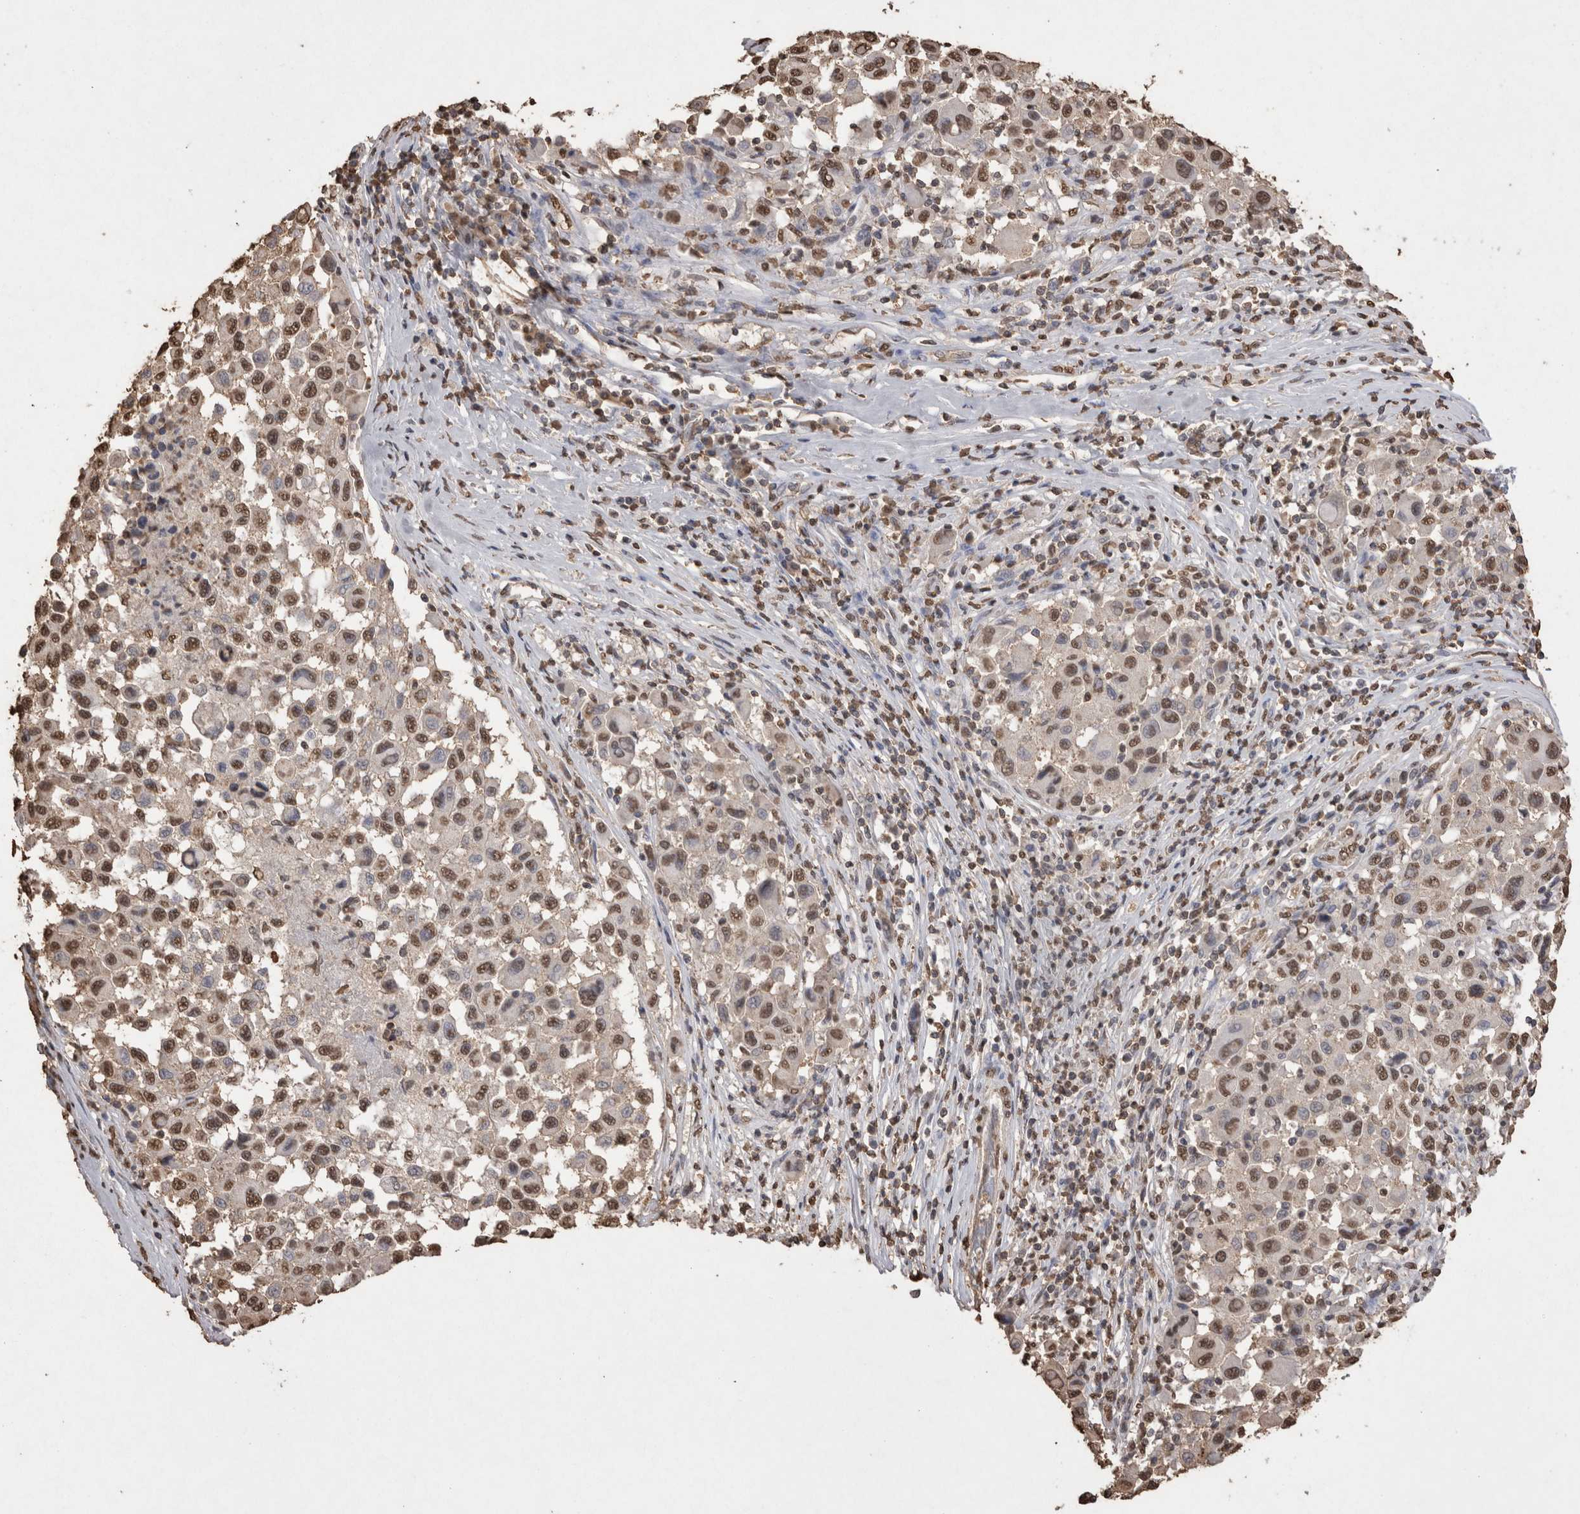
{"staining": {"intensity": "moderate", "quantity": ">75%", "location": "nuclear"}, "tissue": "melanoma", "cell_type": "Tumor cells", "image_type": "cancer", "snomed": [{"axis": "morphology", "description": "Malignant melanoma, Metastatic site"}, {"axis": "topography", "description": "Lymph node"}], "caption": "About >75% of tumor cells in melanoma exhibit moderate nuclear protein staining as visualized by brown immunohistochemical staining.", "gene": "POU5F1", "patient": {"sex": "male", "age": 61}}